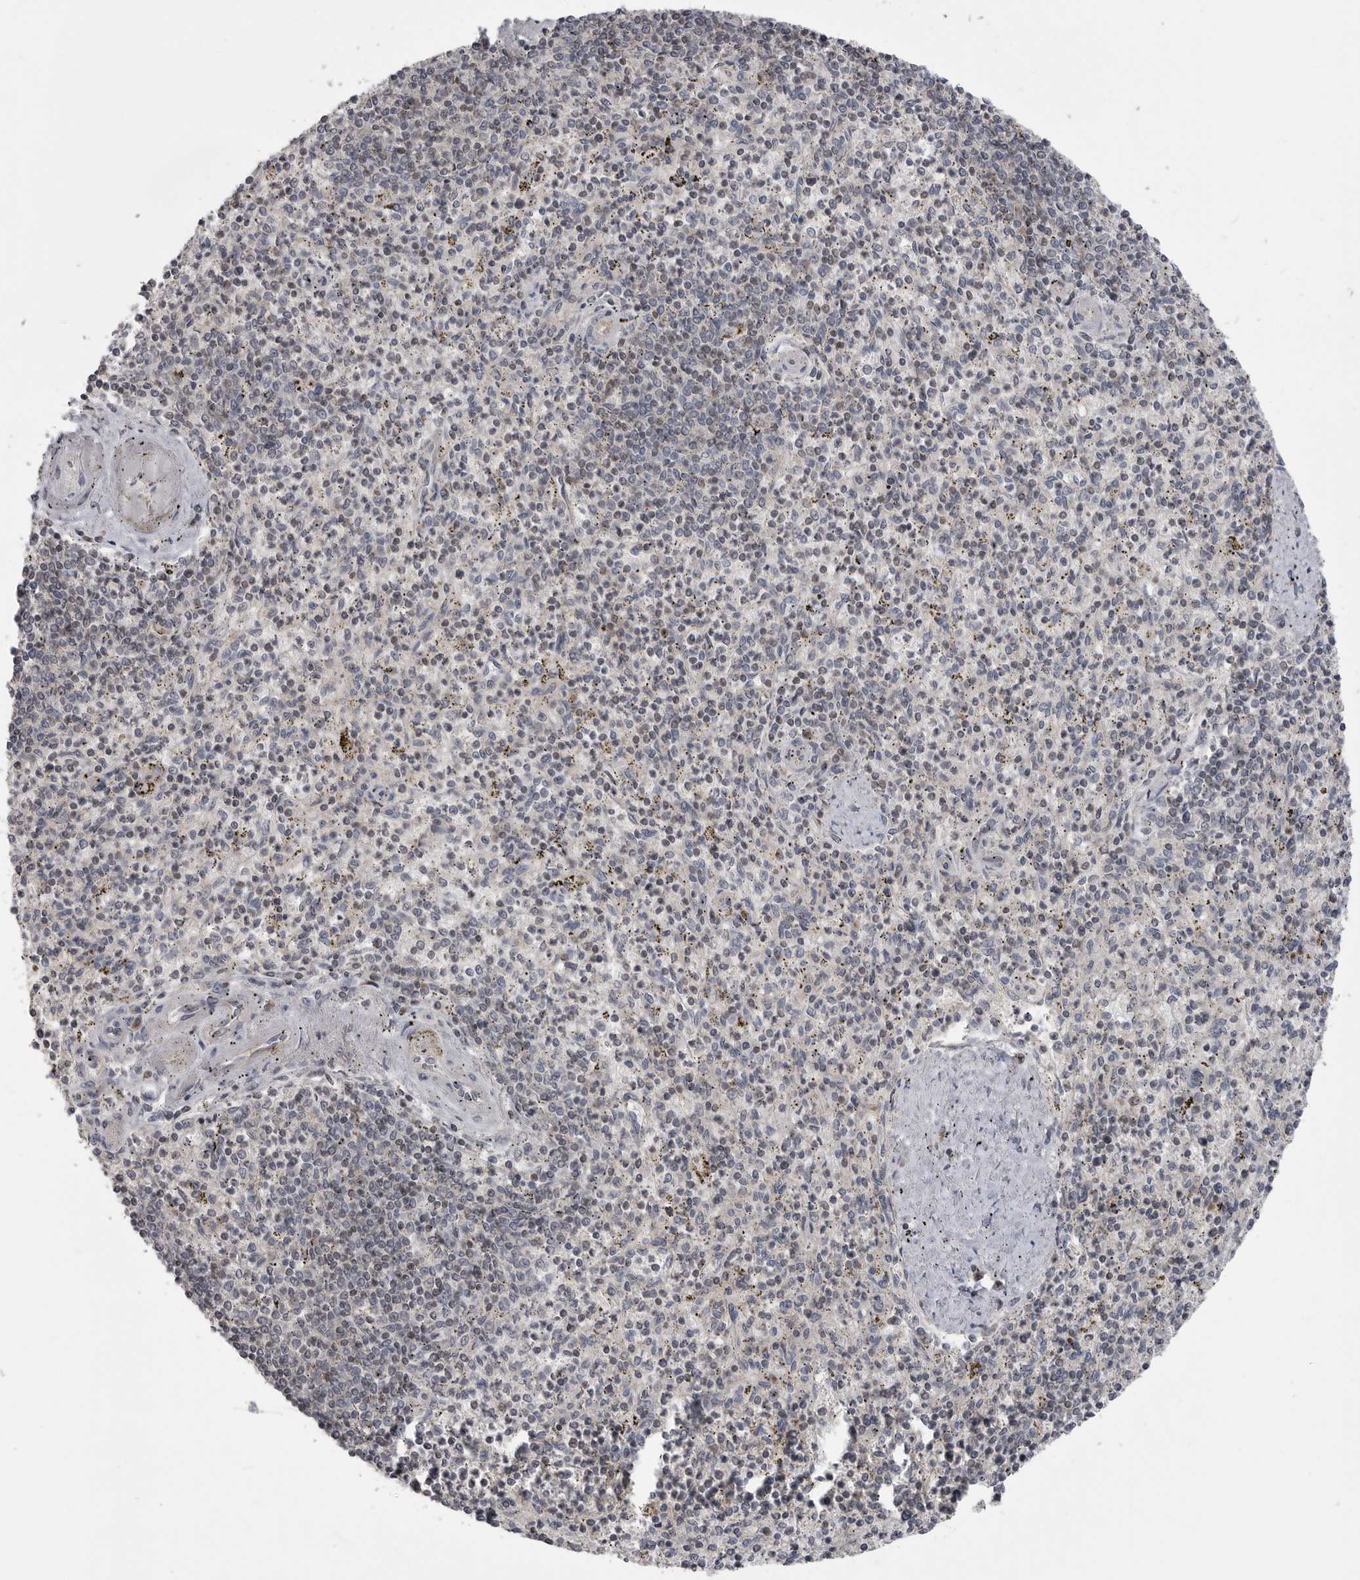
{"staining": {"intensity": "moderate", "quantity": "<25%", "location": "nuclear"}, "tissue": "spleen", "cell_type": "Cells in red pulp", "image_type": "normal", "snomed": [{"axis": "morphology", "description": "Normal tissue, NOS"}, {"axis": "topography", "description": "Spleen"}], "caption": "DAB immunohistochemical staining of unremarkable spleen exhibits moderate nuclear protein staining in approximately <25% of cells in red pulp.", "gene": "MAPK13", "patient": {"sex": "male", "age": 72}}